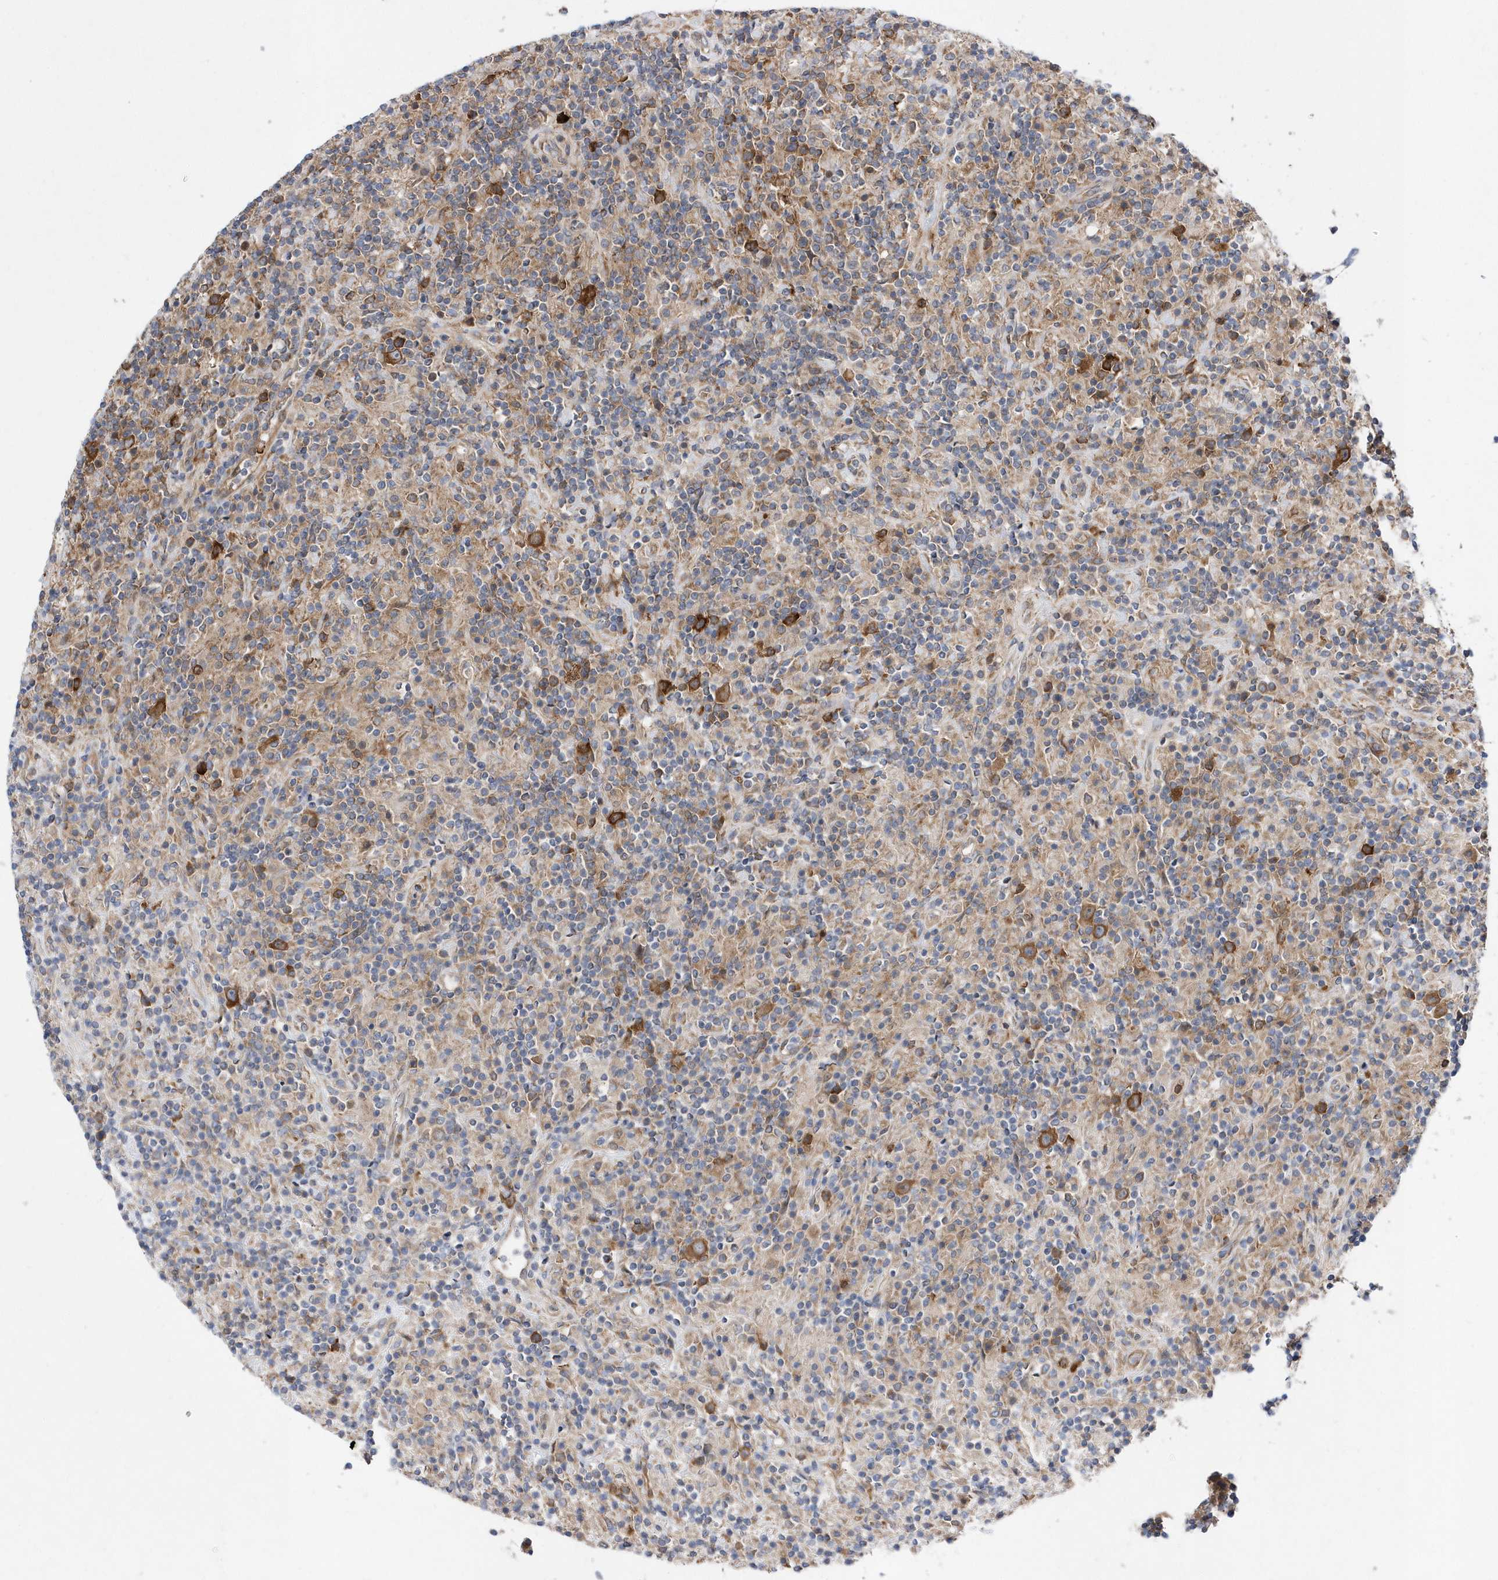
{"staining": {"intensity": "strong", "quantity": ">75%", "location": "cytoplasmic/membranous"}, "tissue": "lymphoma", "cell_type": "Tumor cells", "image_type": "cancer", "snomed": [{"axis": "morphology", "description": "Hodgkin's disease, NOS"}, {"axis": "topography", "description": "Lymph node"}], "caption": "Lymphoma tissue shows strong cytoplasmic/membranous positivity in about >75% of tumor cells Nuclei are stained in blue.", "gene": "JKAMP", "patient": {"sex": "male", "age": 70}}